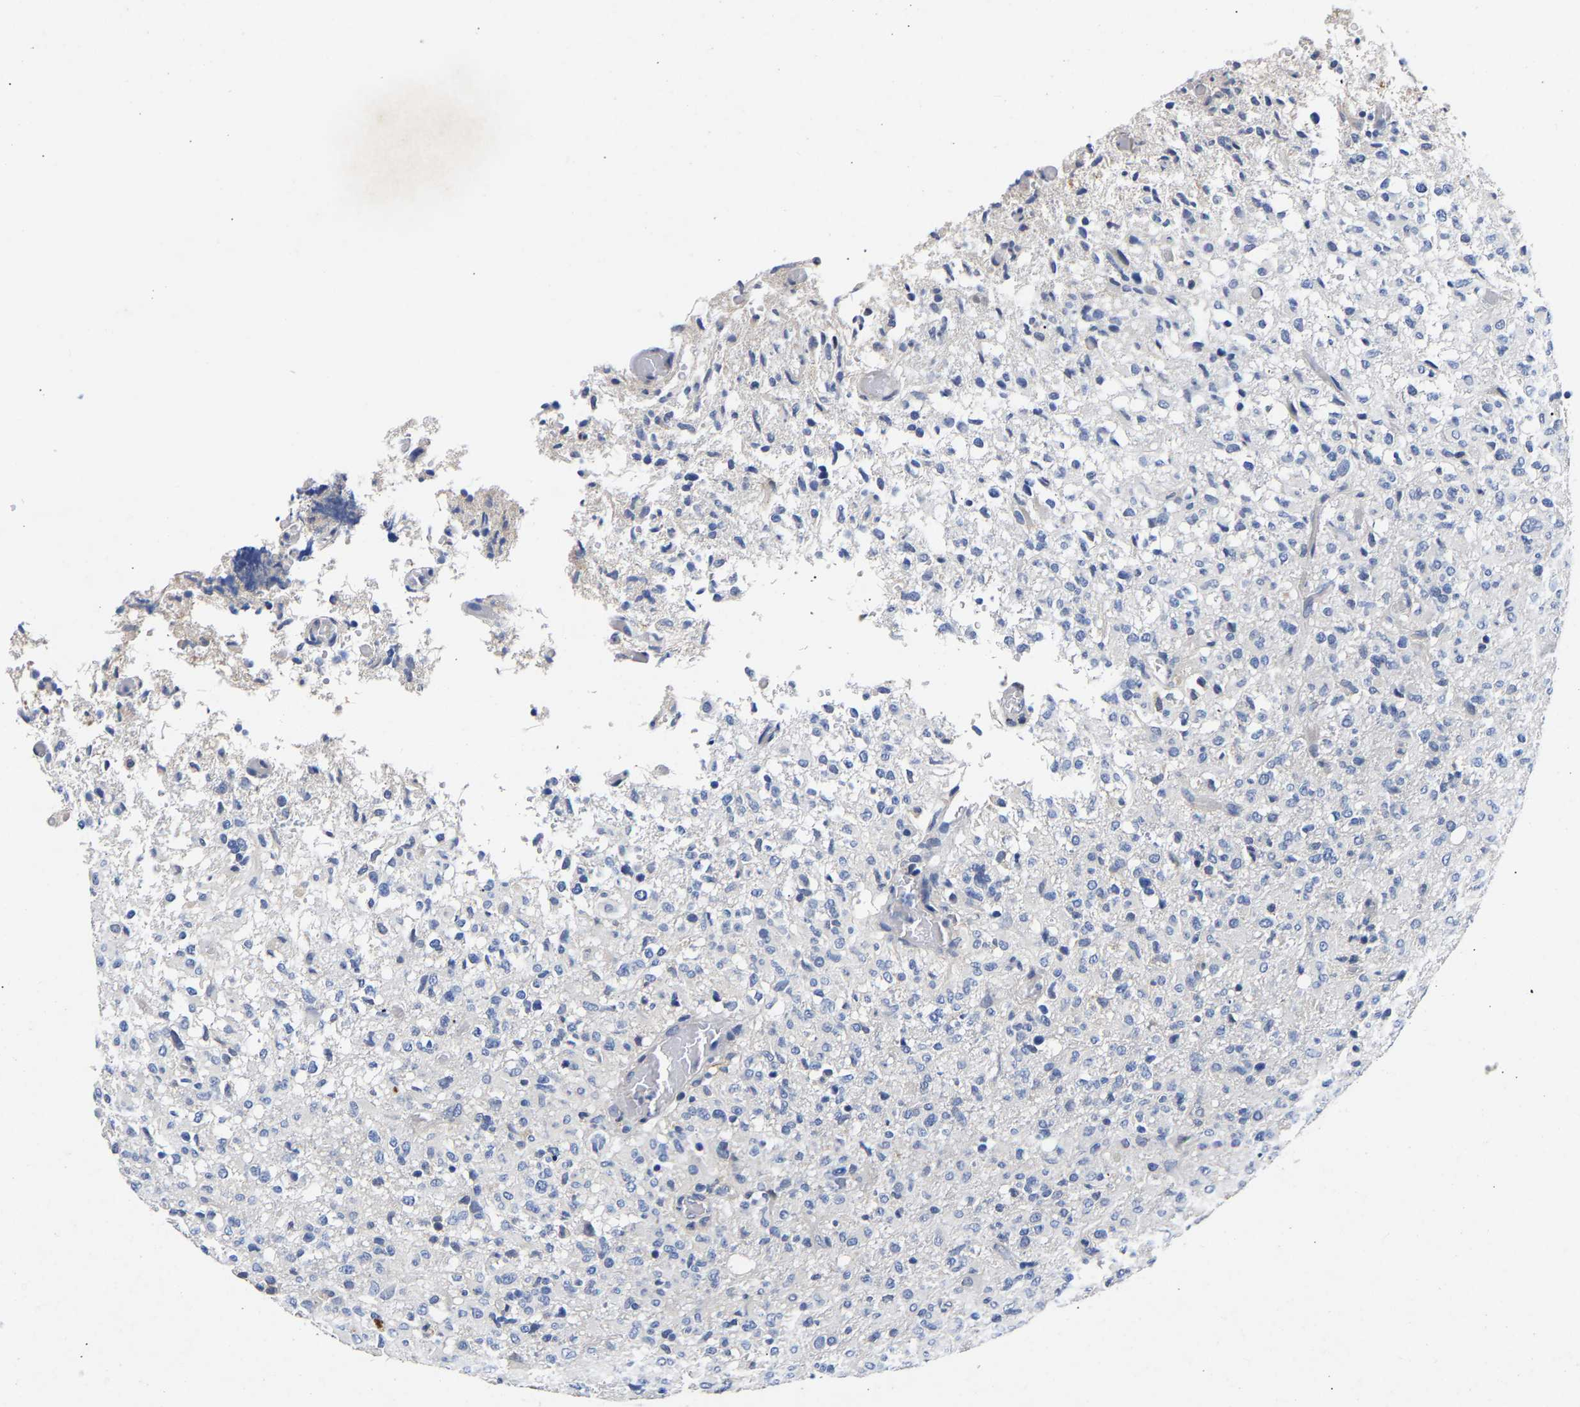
{"staining": {"intensity": "negative", "quantity": "none", "location": "none"}, "tissue": "glioma", "cell_type": "Tumor cells", "image_type": "cancer", "snomed": [{"axis": "morphology", "description": "Glioma, malignant, High grade"}, {"axis": "topography", "description": "Brain"}], "caption": "Immunohistochemical staining of human malignant glioma (high-grade) demonstrates no significant expression in tumor cells.", "gene": "CCDC6", "patient": {"sex": "female", "age": 57}}